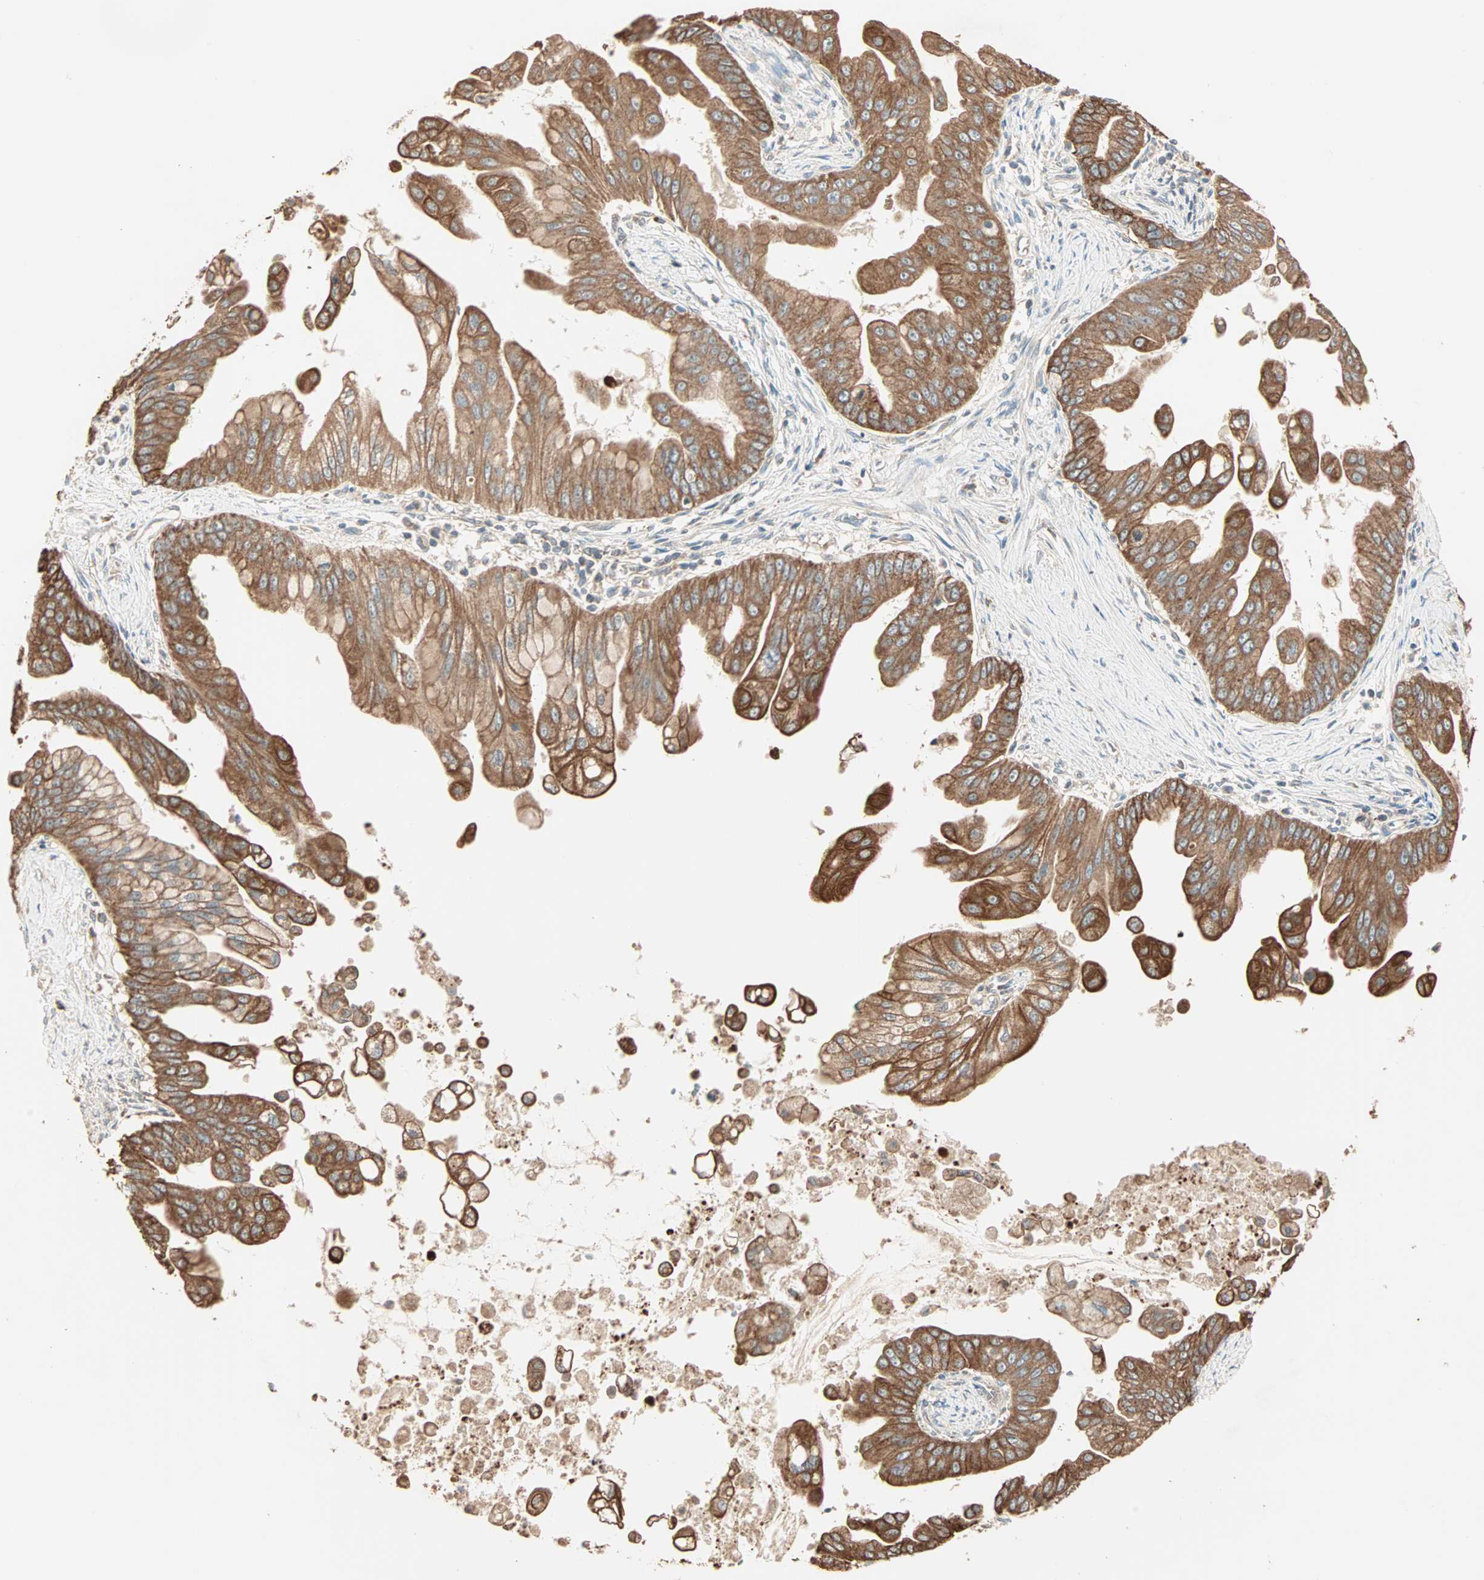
{"staining": {"intensity": "strong", "quantity": ">75%", "location": "cytoplasmic/membranous"}, "tissue": "pancreatic cancer", "cell_type": "Tumor cells", "image_type": "cancer", "snomed": [{"axis": "morphology", "description": "Adenocarcinoma, NOS"}, {"axis": "topography", "description": "Pancreas"}], "caption": "Immunohistochemical staining of human pancreatic cancer displays high levels of strong cytoplasmic/membranous protein staining in about >75% of tumor cells.", "gene": "EIF4G2", "patient": {"sex": "female", "age": 75}}